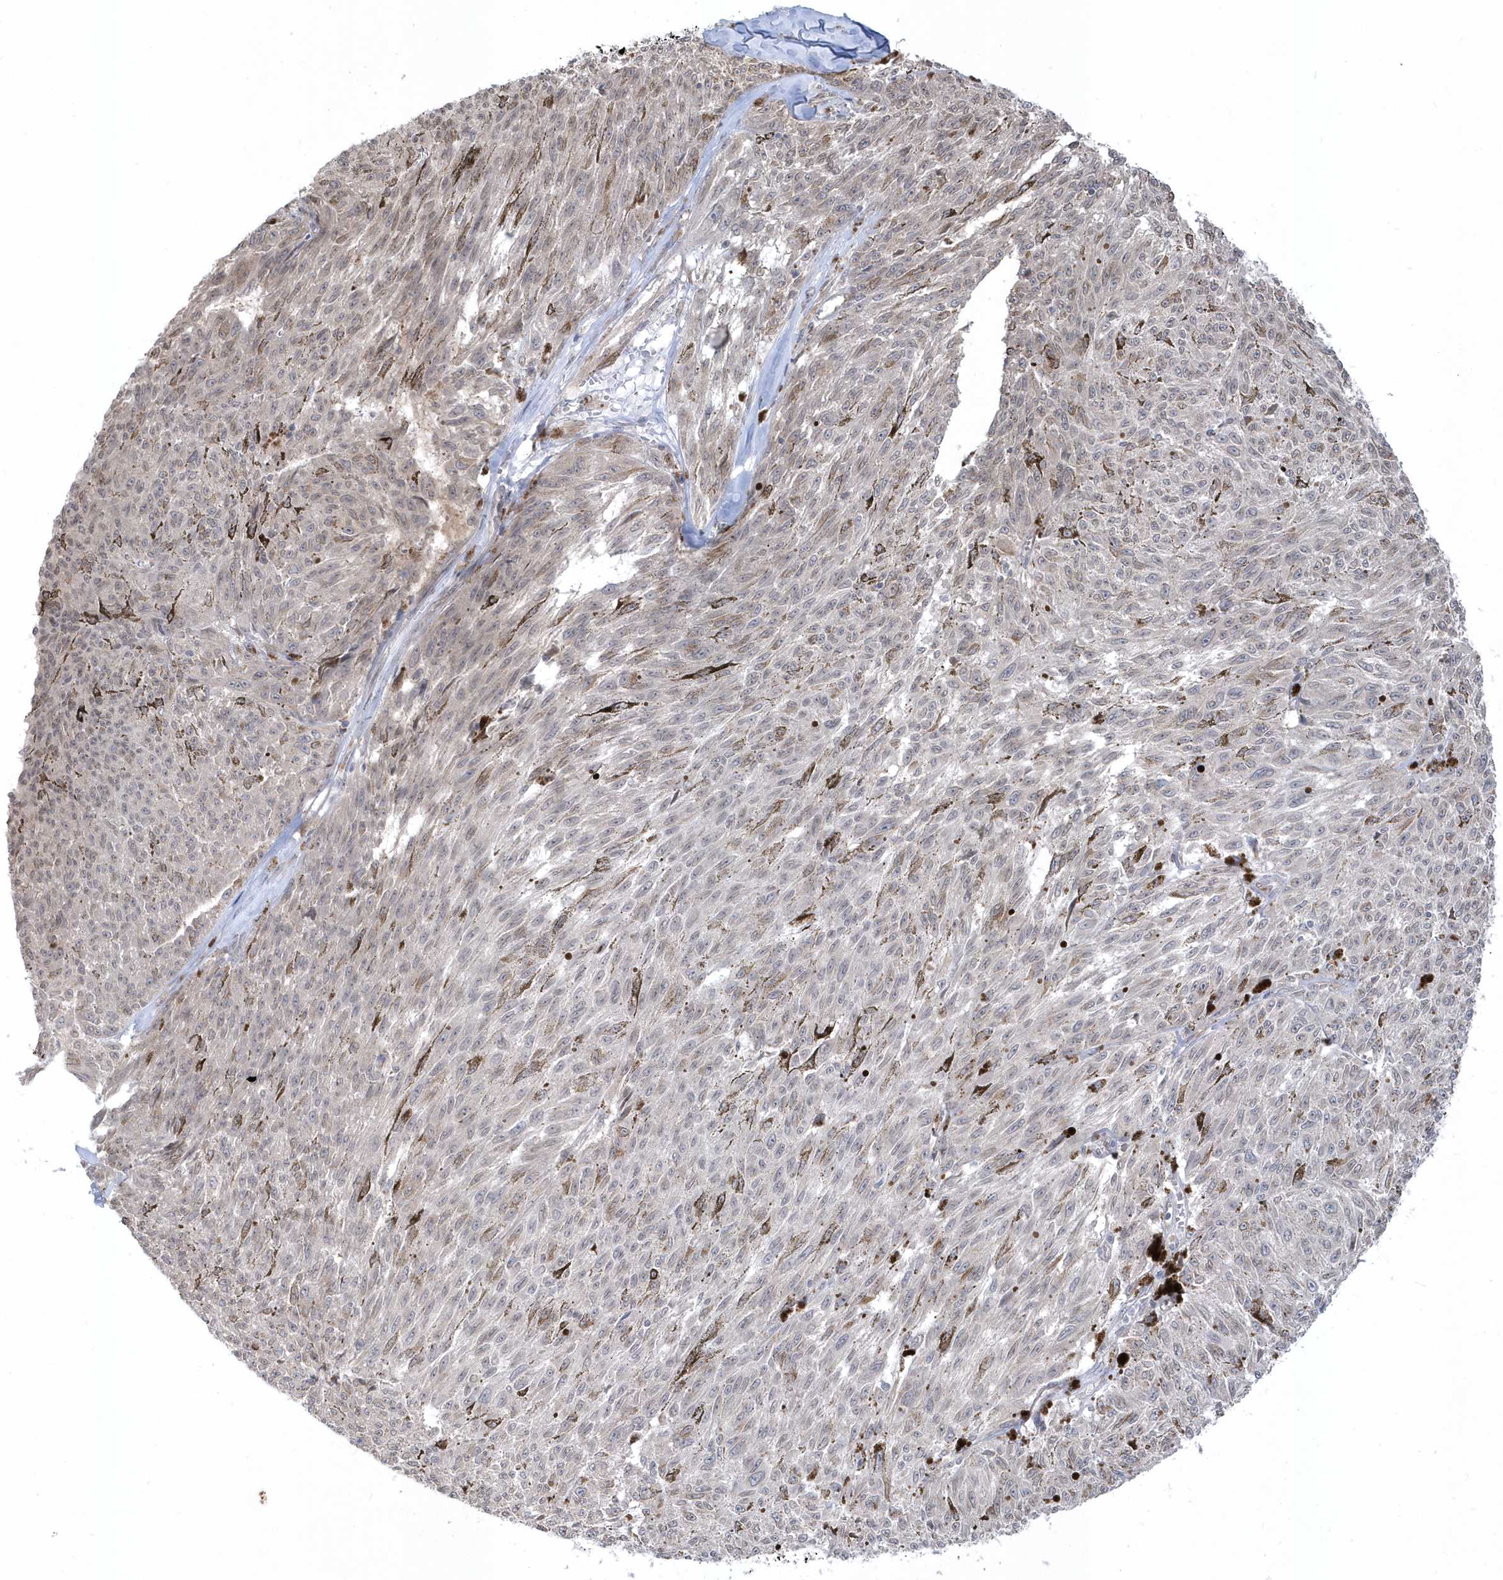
{"staining": {"intensity": "negative", "quantity": "none", "location": "none"}, "tissue": "melanoma", "cell_type": "Tumor cells", "image_type": "cancer", "snomed": [{"axis": "morphology", "description": "Malignant melanoma, NOS"}, {"axis": "topography", "description": "Skin"}], "caption": "Protein analysis of malignant melanoma reveals no significant expression in tumor cells.", "gene": "DHX57", "patient": {"sex": "female", "age": 72}}